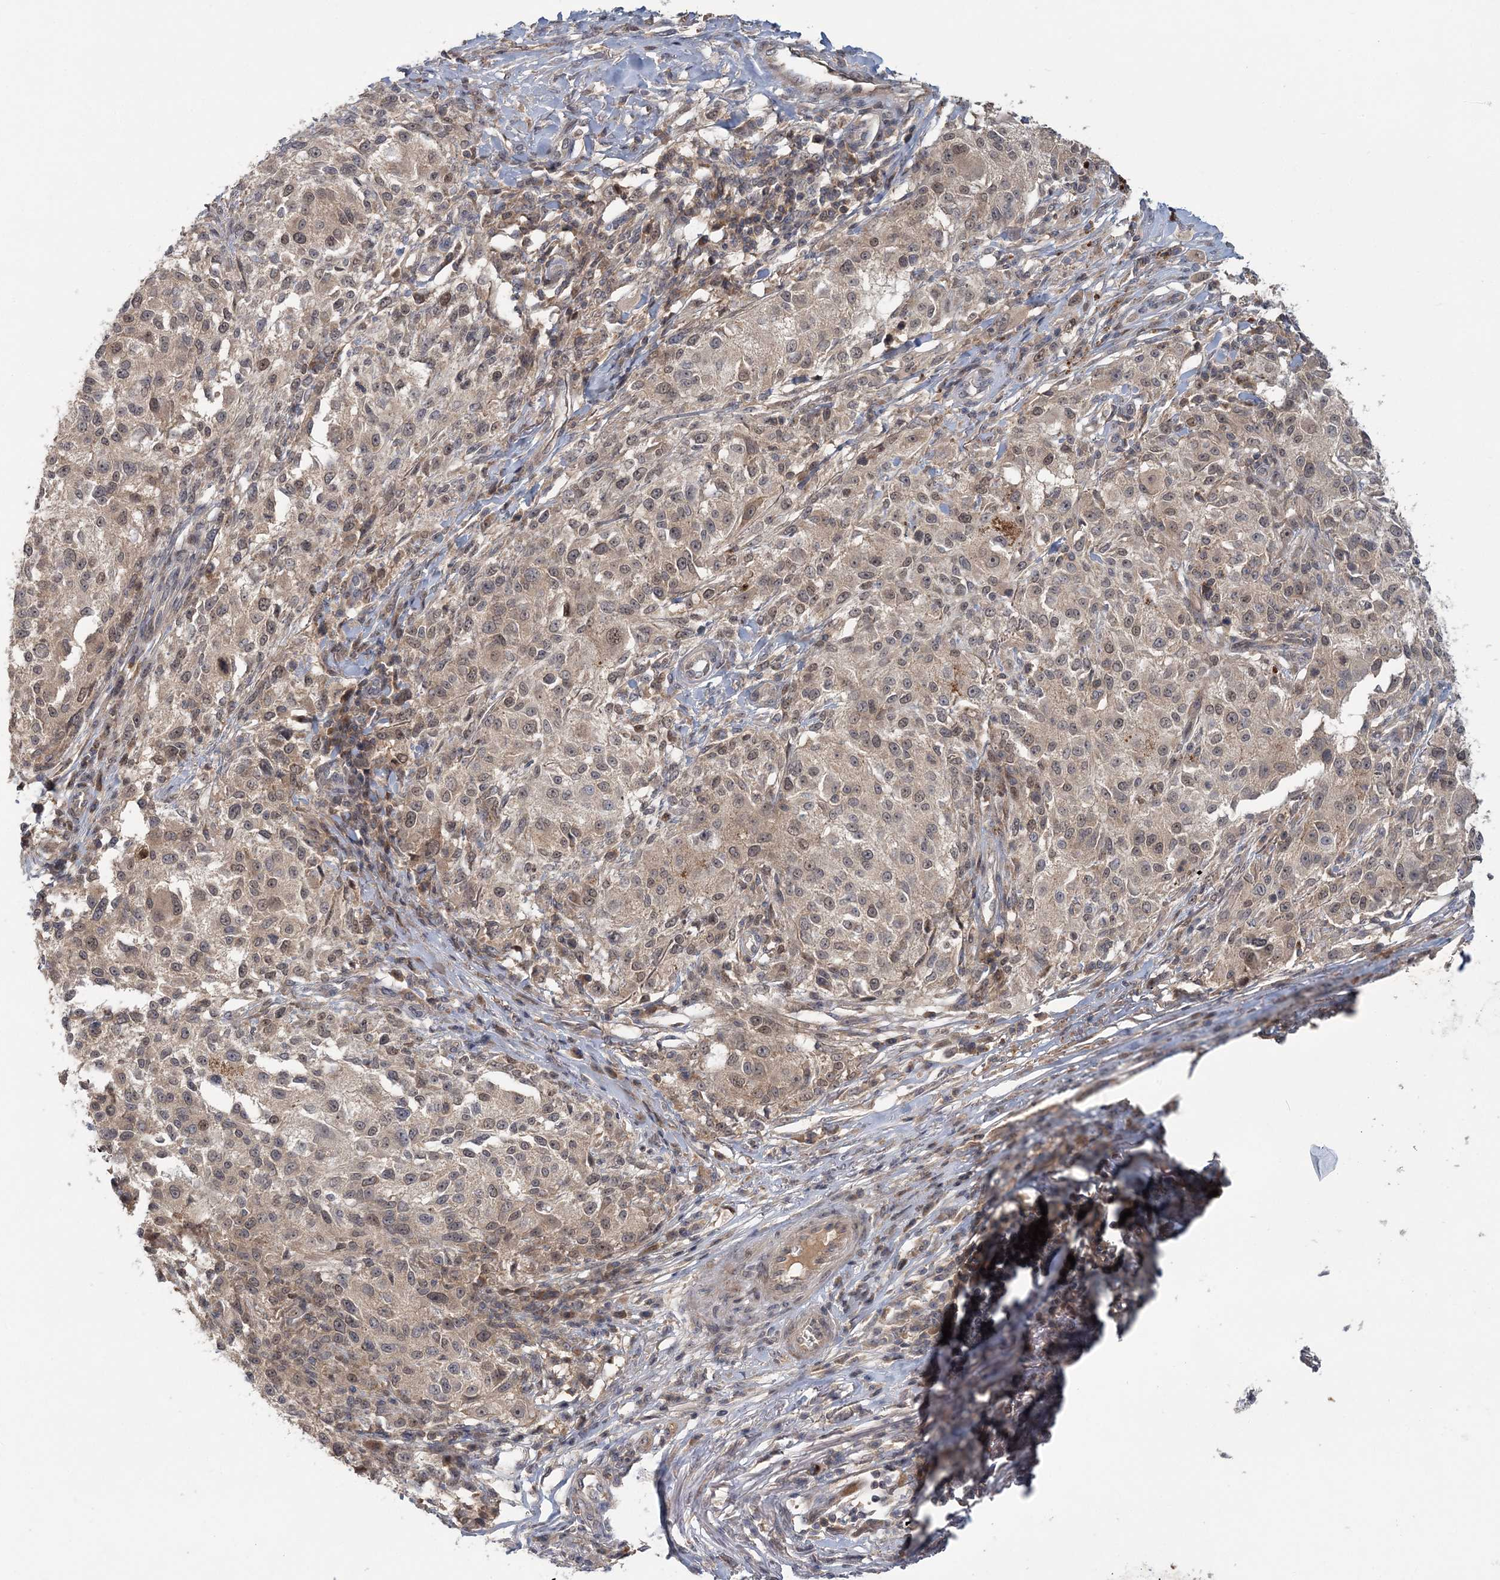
{"staining": {"intensity": "weak", "quantity": ">75%", "location": "cytoplasmic/membranous,nuclear"}, "tissue": "melanoma", "cell_type": "Tumor cells", "image_type": "cancer", "snomed": [{"axis": "morphology", "description": "Necrosis, NOS"}, {"axis": "morphology", "description": "Malignant melanoma, NOS"}, {"axis": "topography", "description": "Skin"}], "caption": "Immunohistochemical staining of human malignant melanoma exhibits weak cytoplasmic/membranous and nuclear protein expression in approximately >75% of tumor cells. (DAB (3,3'-diaminobenzidine) IHC with brightfield microscopy, high magnification).", "gene": "RNF25", "patient": {"sex": "female", "age": 87}}